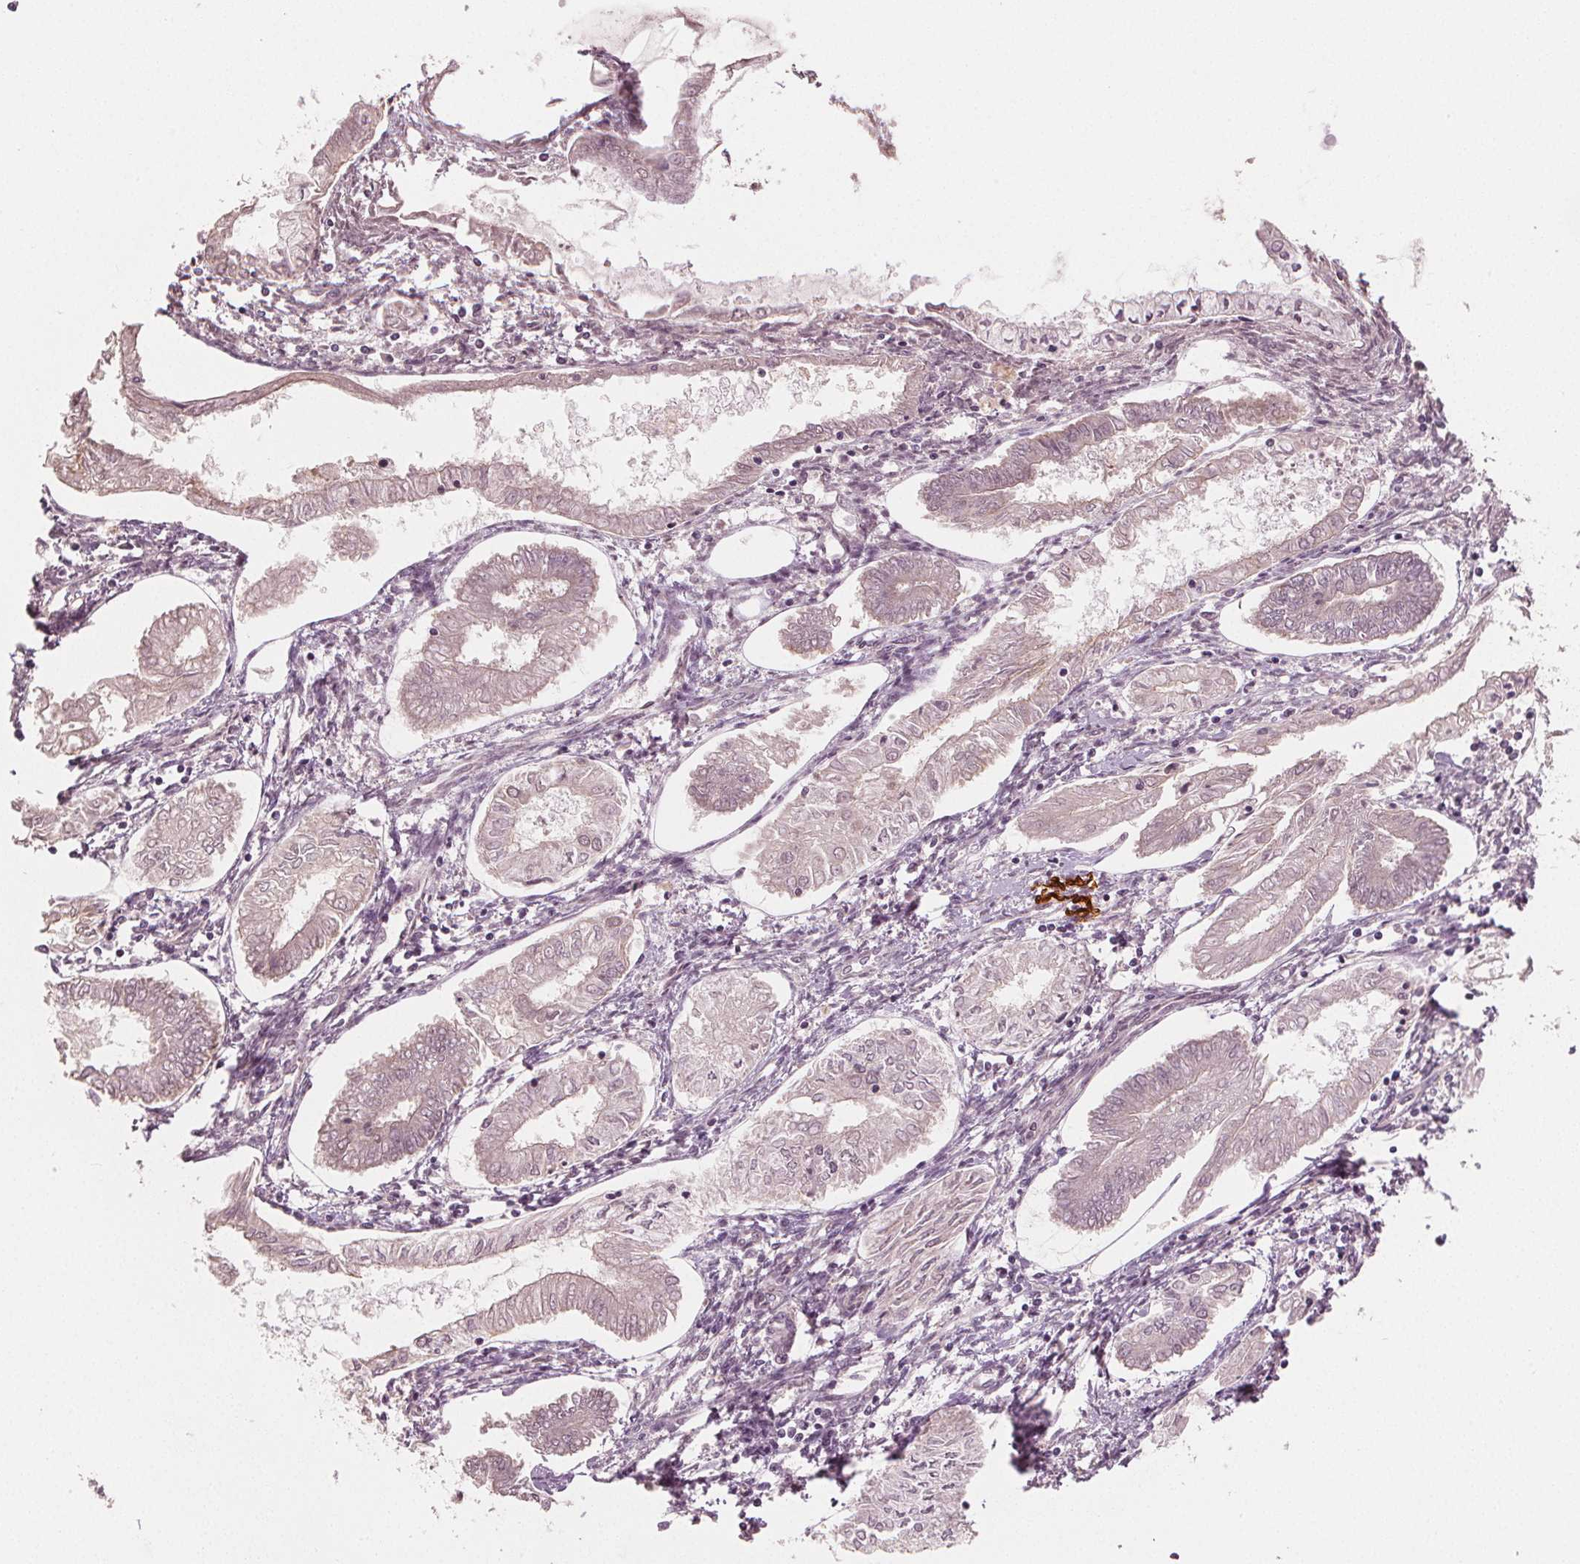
{"staining": {"intensity": "negative", "quantity": "none", "location": "none"}, "tissue": "endometrial cancer", "cell_type": "Tumor cells", "image_type": "cancer", "snomed": [{"axis": "morphology", "description": "Adenocarcinoma, NOS"}, {"axis": "topography", "description": "Endometrium"}], "caption": "Tumor cells are negative for brown protein staining in adenocarcinoma (endometrial).", "gene": "CLBA1", "patient": {"sex": "female", "age": 68}}